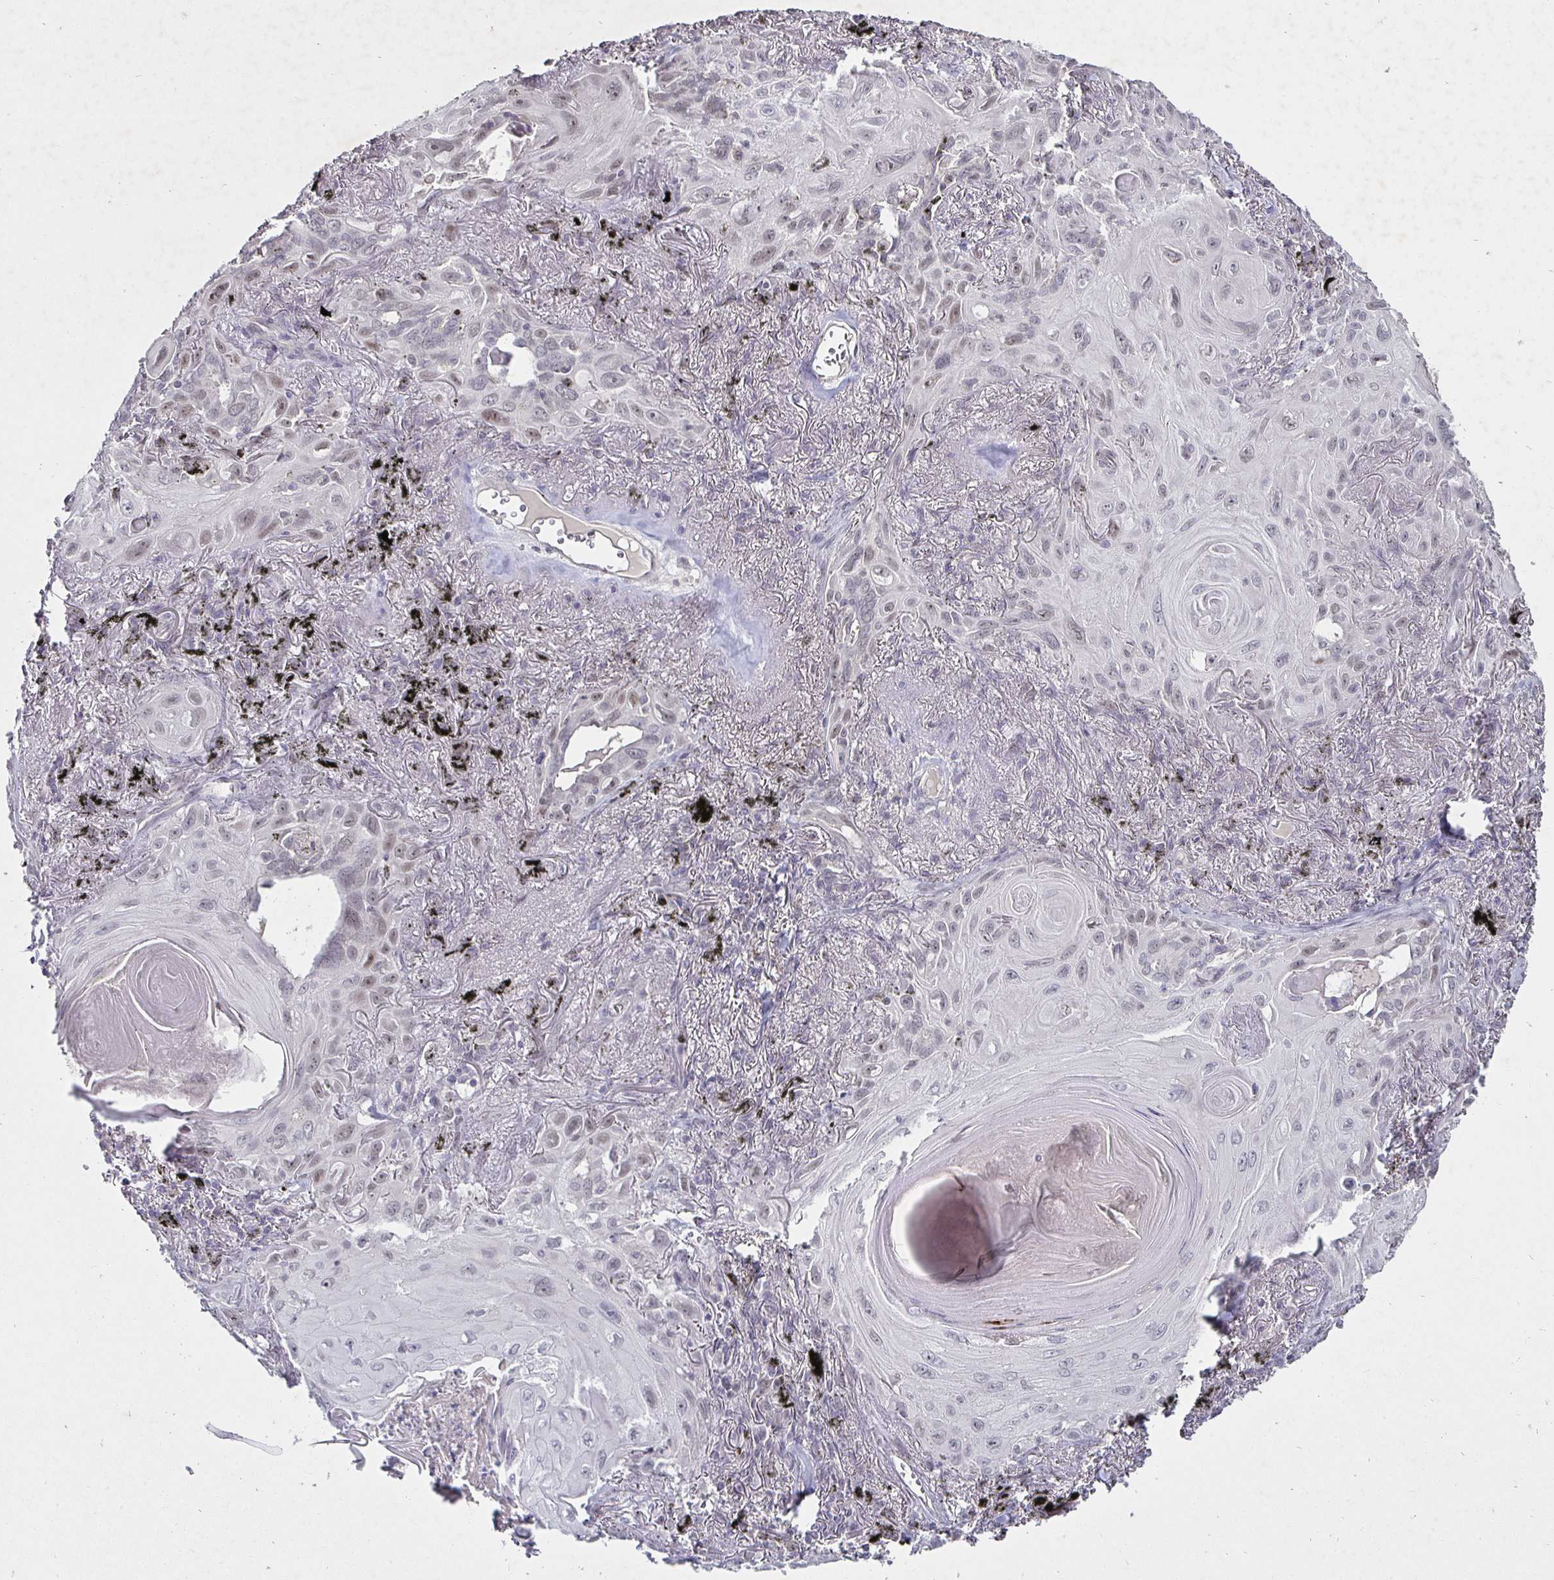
{"staining": {"intensity": "weak", "quantity": "25%-75%", "location": "nuclear"}, "tissue": "lung cancer", "cell_type": "Tumor cells", "image_type": "cancer", "snomed": [{"axis": "morphology", "description": "Squamous cell carcinoma, NOS"}, {"axis": "topography", "description": "Lung"}], "caption": "Weak nuclear staining for a protein is present in about 25%-75% of tumor cells of lung cancer (squamous cell carcinoma) using immunohistochemistry (IHC).", "gene": "MLH1", "patient": {"sex": "male", "age": 79}}